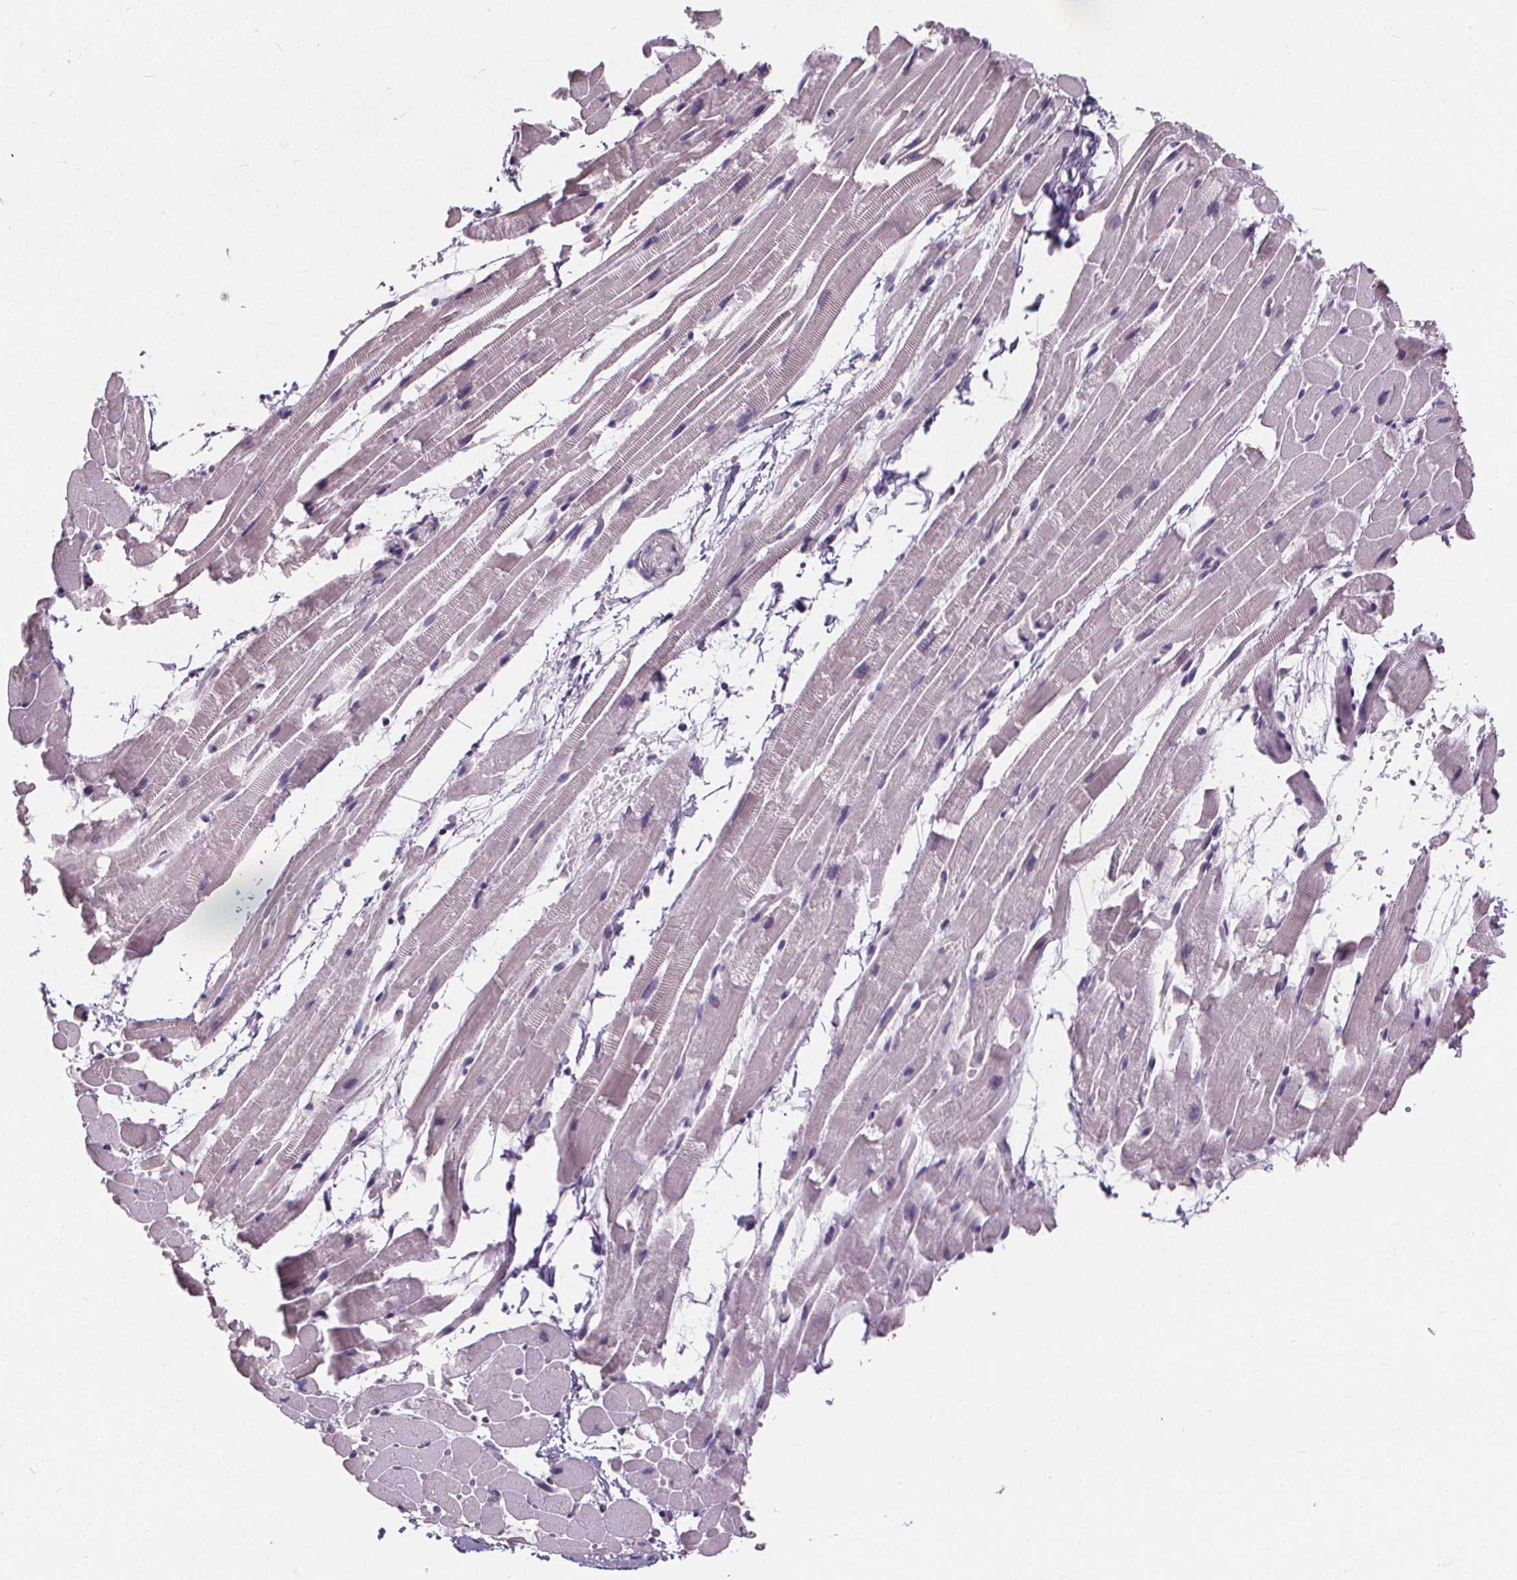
{"staining": {"intensity": "negative", "quantity": "none", "location": "none"}, "tissue": "heart muscle", "cell_type": "Cardiomyocytes", "image_type": "normal", "snomed": [{"axis": "morphology", "description": "Normal tissue, NOS"}, {"axis": "topography", "description": "Heart"}], "caption": "IHC image of benign heart muscle: heart muscle stained with DAB displays no significant protein staining in cardiomyocytes.", "gene": "ATP6V1D", "patient": {"sex": "male", "age": 37}}